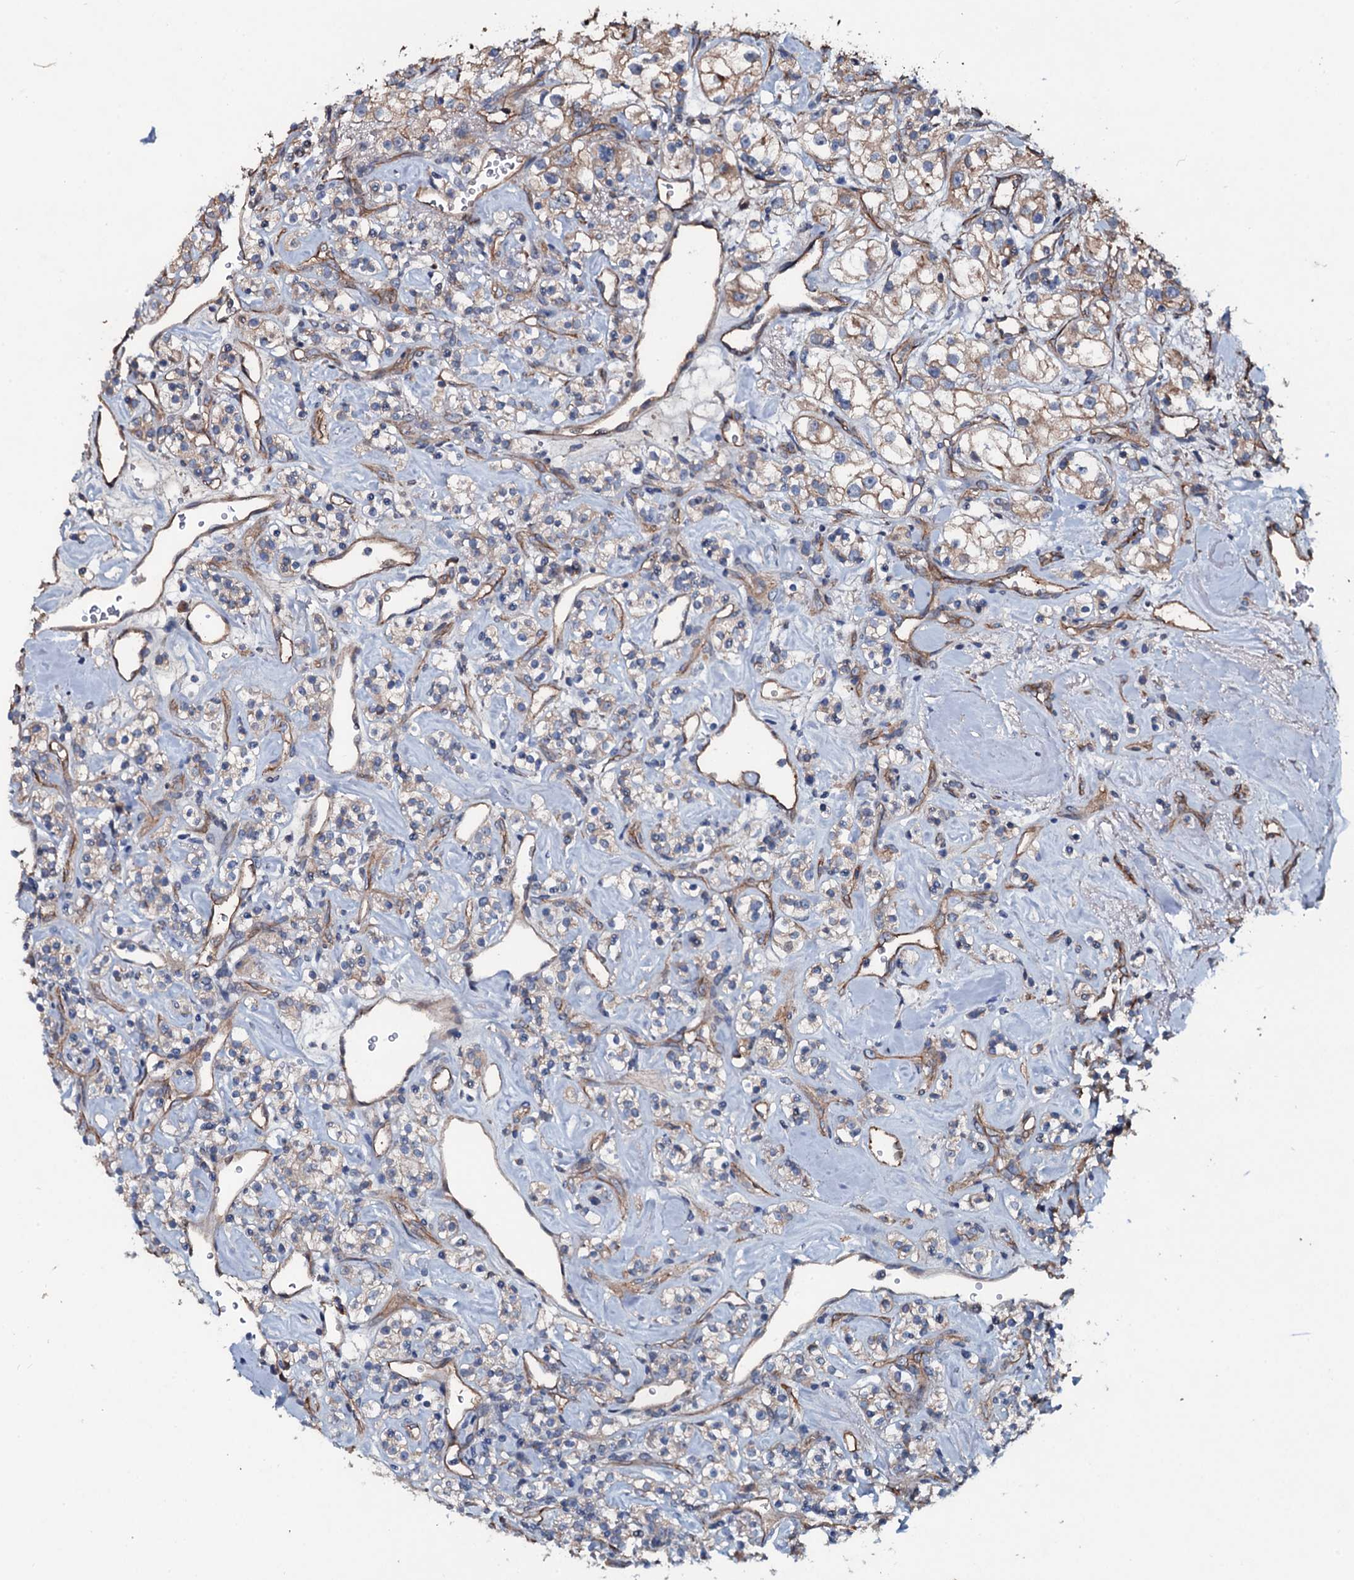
{"staining": {"intensity": "weak", "quantity": "<25%", "location": "cytoplasmic/membranous"}, "tissue": "renal cancer", "cell_type": "Tumor cells", "image_type": "cancer", "snomed": [{"axis": "morphology", "description": "Adenocarcinoma, NOS"}, {"axis": "topography", "description": "Kidney"}], "caption": "Immunohistochemical staining of renal adenocarcinoma shows no significant staining in tumor cells. (Immunohistochemistry (ihc), brightfield microscopy, high magnification).", "gene": "DMAC2", "patient": {"sex": "male", "age": 77}}